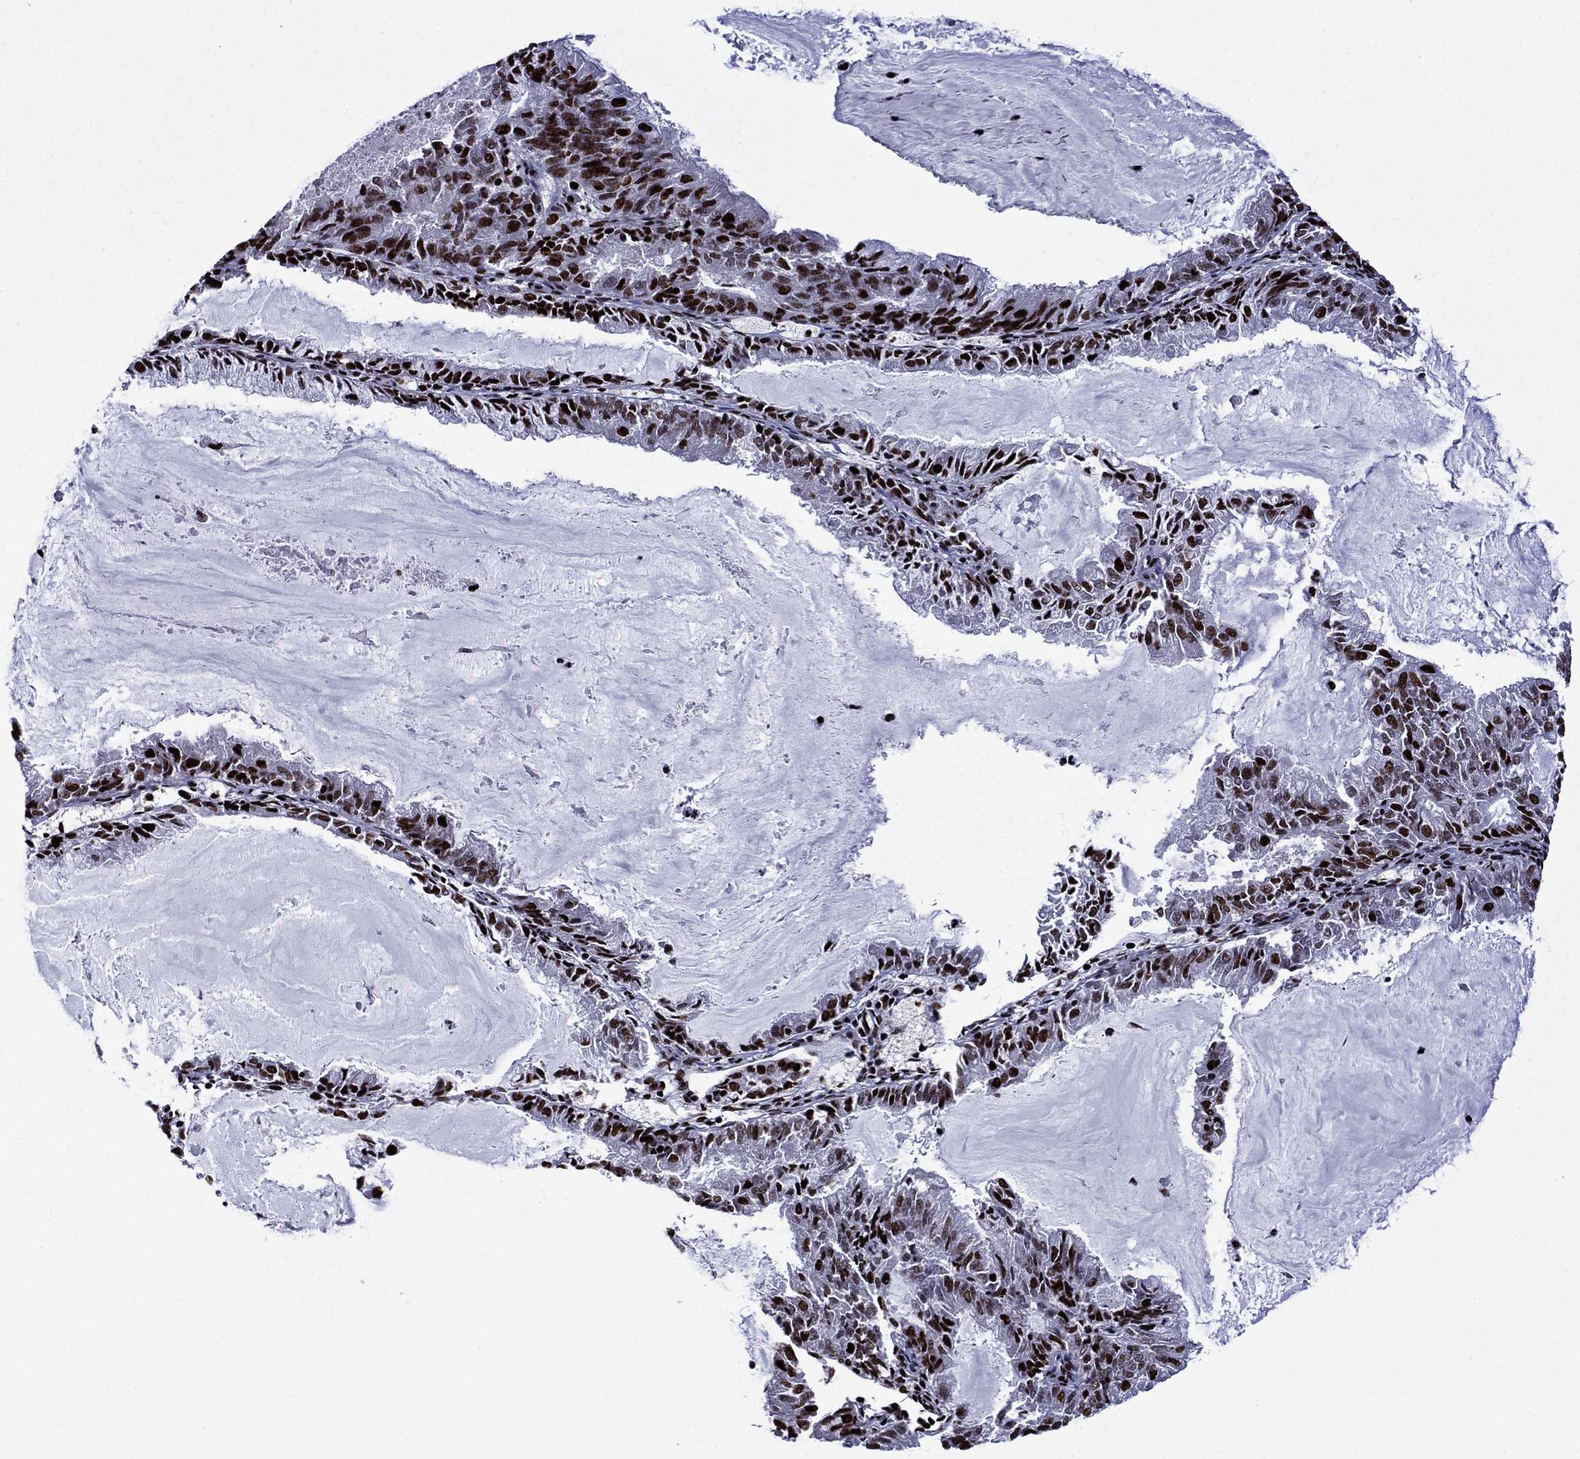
{"staining": {"intensity": "strong", "quantity": ">75%", "location": "nuclear"}, "tissue": "endometrial cancer", "cell_type": "Tumor cells", "image_type": "cancer", "snomed": [{"axis": "morphology", "description": "Adenocarcinoma, NOS"}, {"axis": "topography", "description": "Endometrium"}], "caption": "A high amount of strong nuclear staining is seen in about >75% of tumor cells in endometrial cancer (adenocarcinoma) tissue. The protein of interest is stained brown, and the nuclei are stained in blue (DAB IHC with brightfield microscopy, high magnification).", "gene": "LIMK1", "patient": {"sex": "female", "age": 57}}